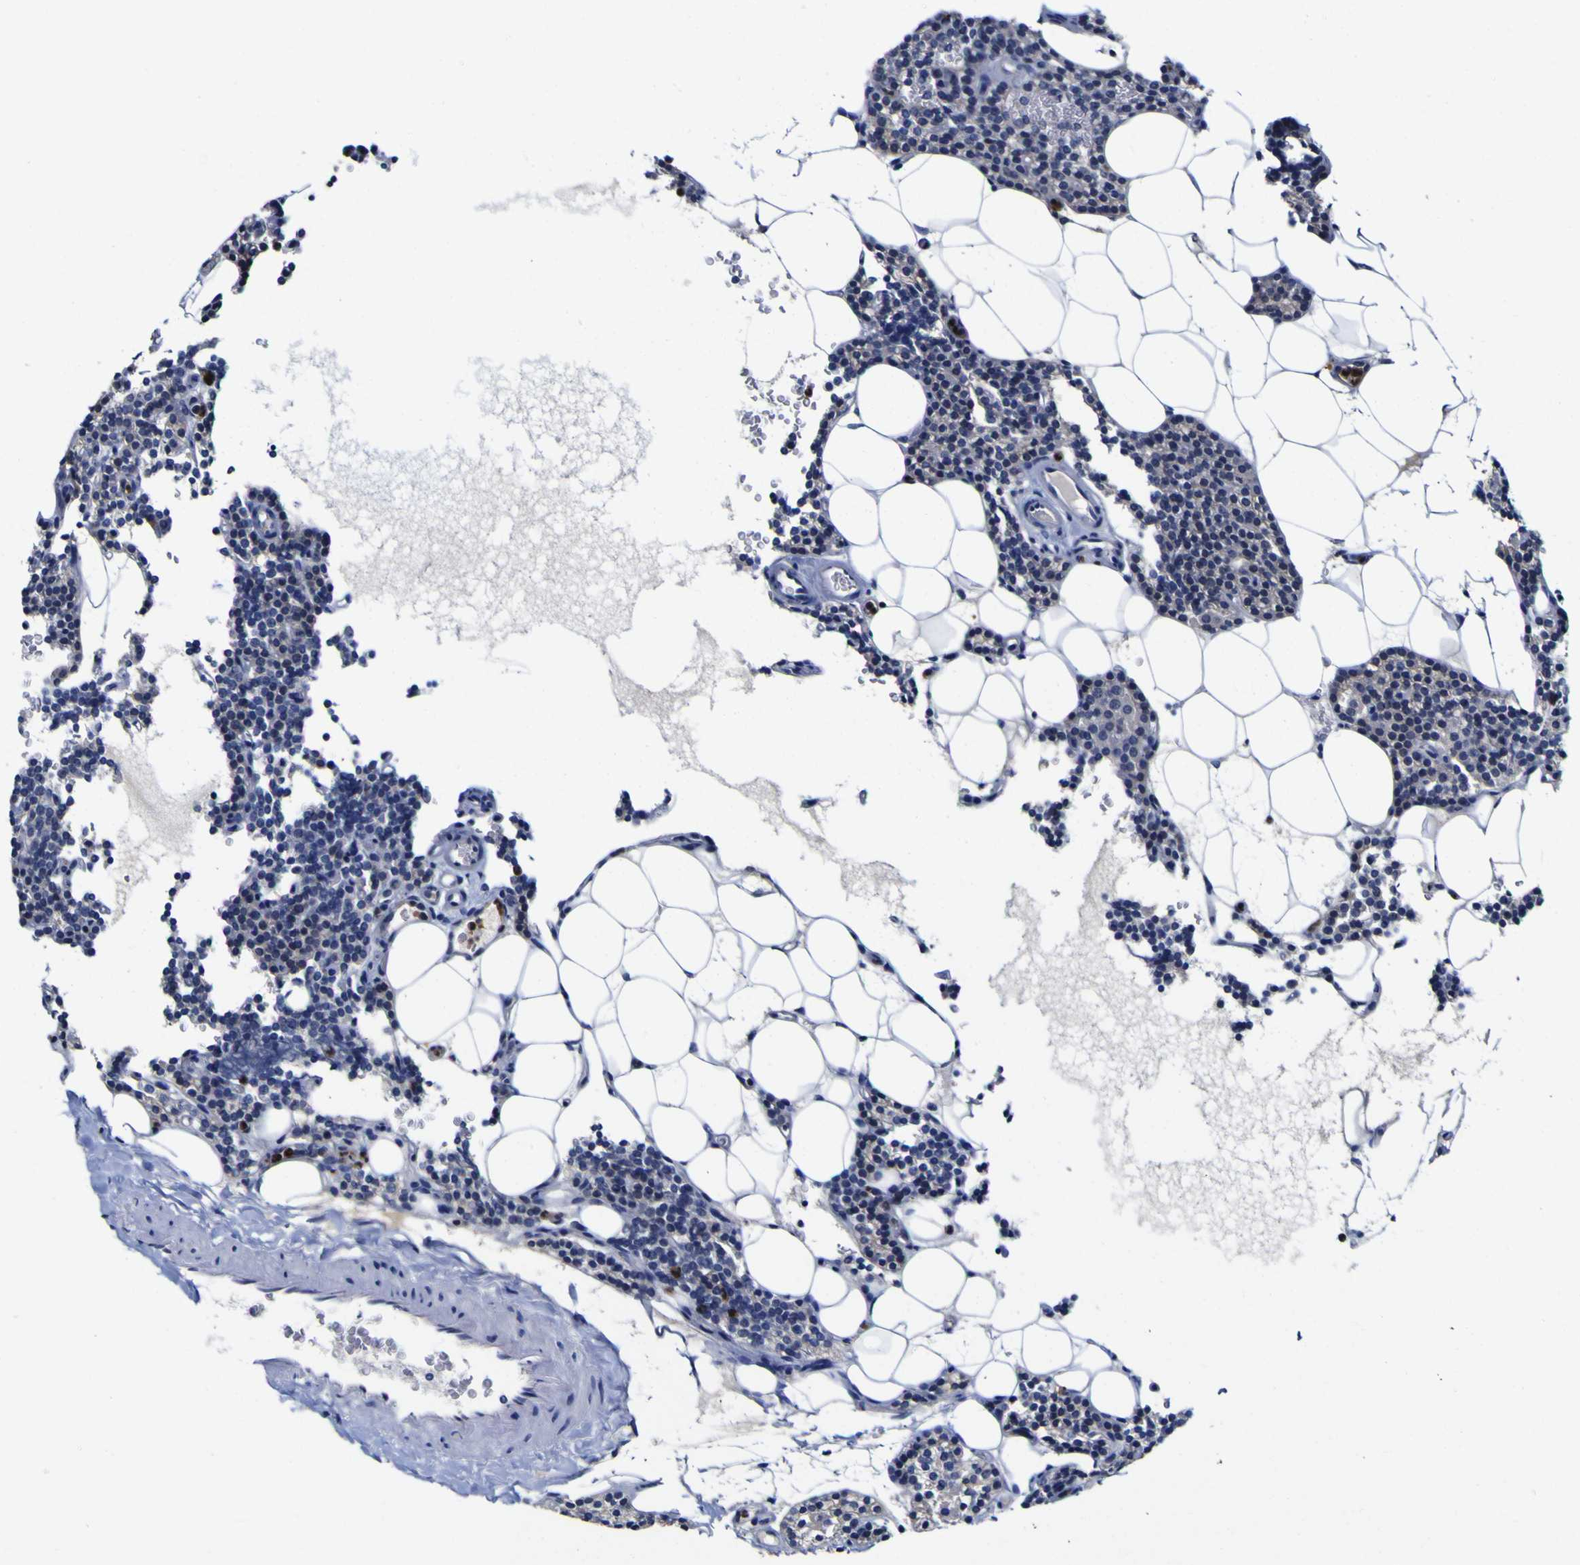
{"staining": {"intensity": "weak", "quantity": "<25%", "location": "cytoplasmic/membranous"}, "tissue": "parathyroid gland", "cell_type": "Glandular cells", "image_type": "normal", "snomed": [{"axis": "morphology", "description": "Normal tissue, NOS"}, {"axis": "morphology", "description": "Adenoma, NOS"}, {"axis": "topography", "description": "Parathyroid gland"}], "caption": "The image displays no staining of glandular cells in benign parathyroid gland. (Brightfield microscopy of DAB (3,3'-diaminobenzidine) IHC at high magnification).", "gene": "CASP6", "patient": {"sex": "female", "age": 51}}